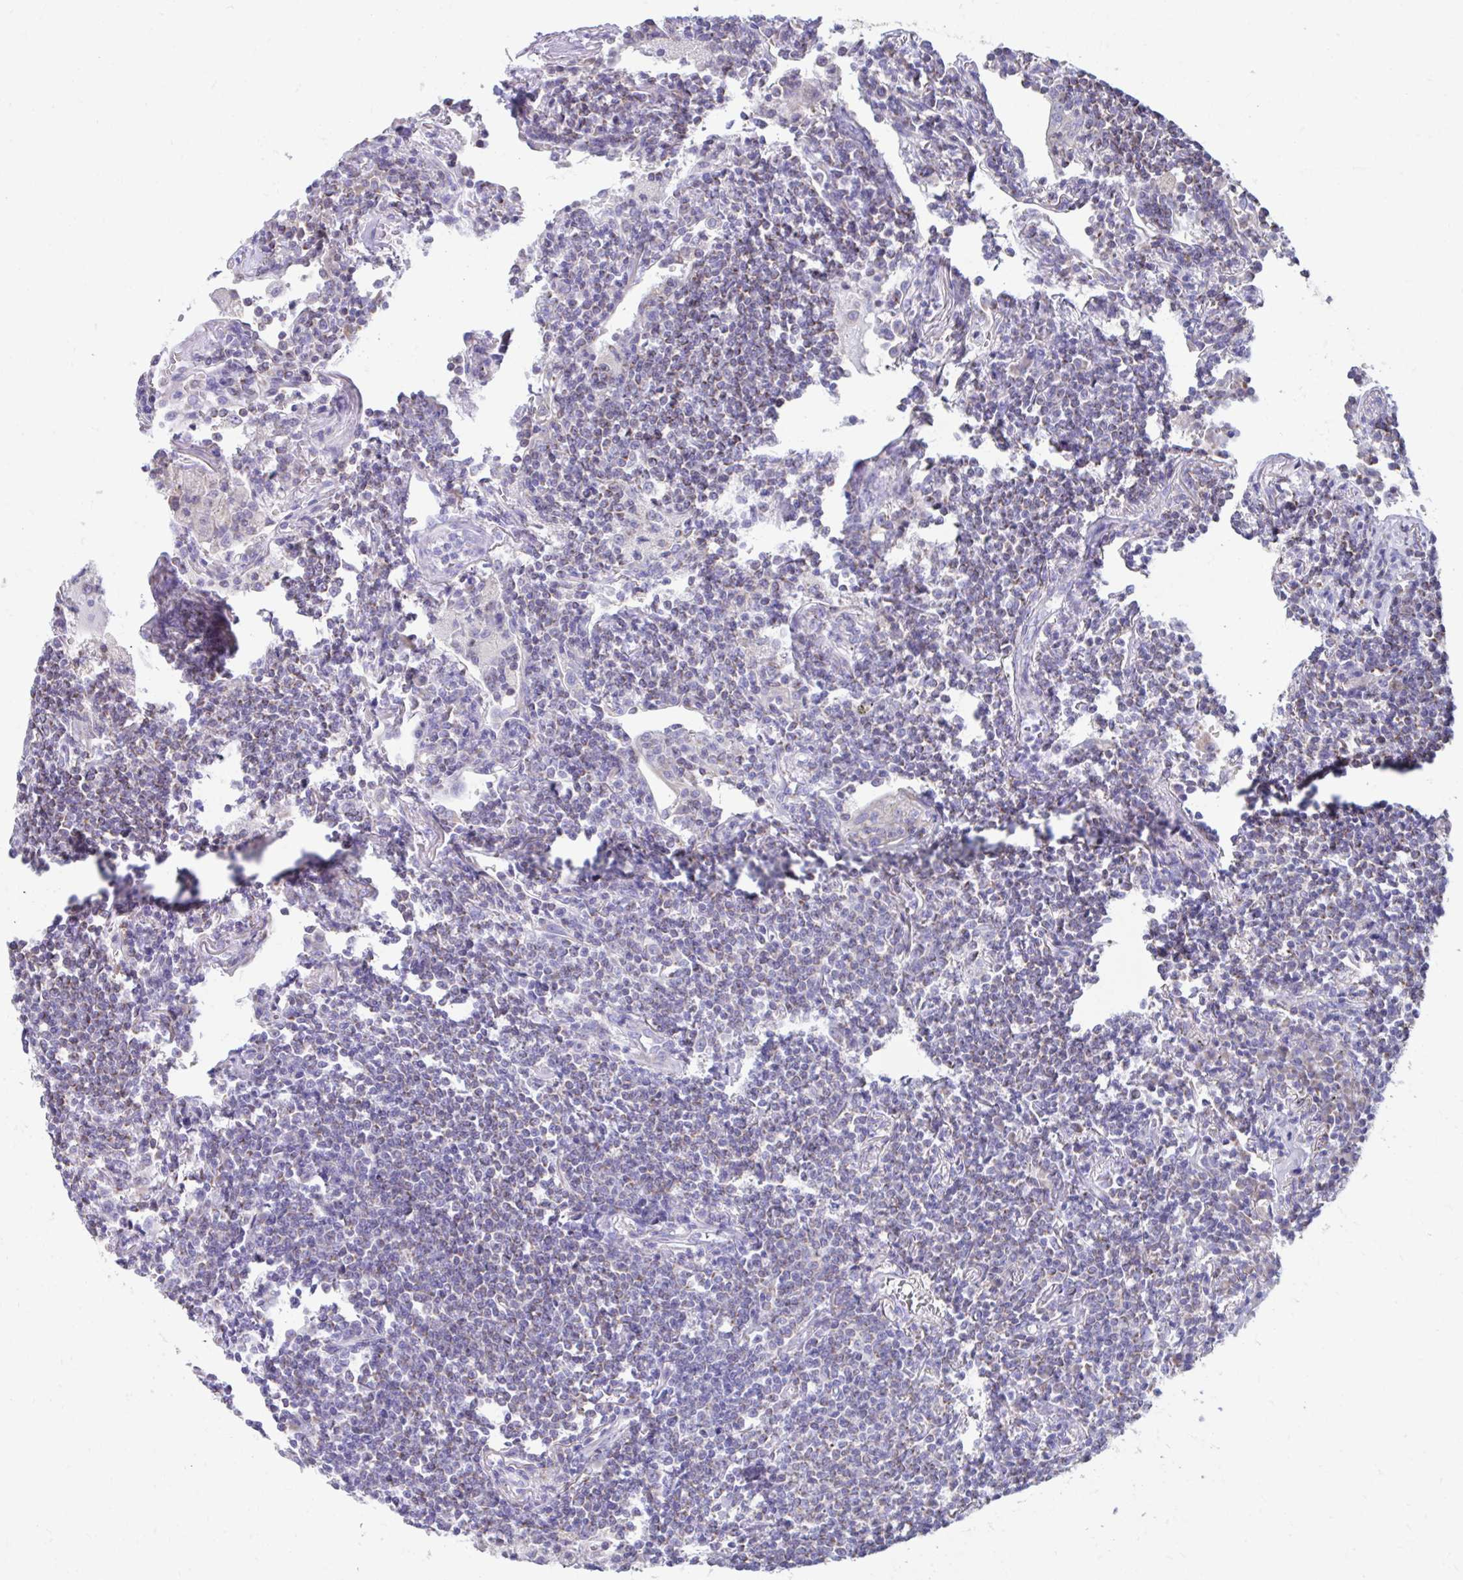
{"staining": {"intensity": "negative", "quantity": "none", "location": "none"}, "tissue": "lymphoma", "cell_type": "Tumor cells", "image_type": "cancer", "snomed": [{"axis": "morphology", "description": "Malignant lymphoma, non-Hodgkin's type, Low grade"}, {"axis": "topography", "description": "Lung"}], "caption": "The photomicrograph shows no significant expression in tumor cells of lymphoma.", "gene": "LINGO4", "patient": {"sex": "female", "age": 71}}